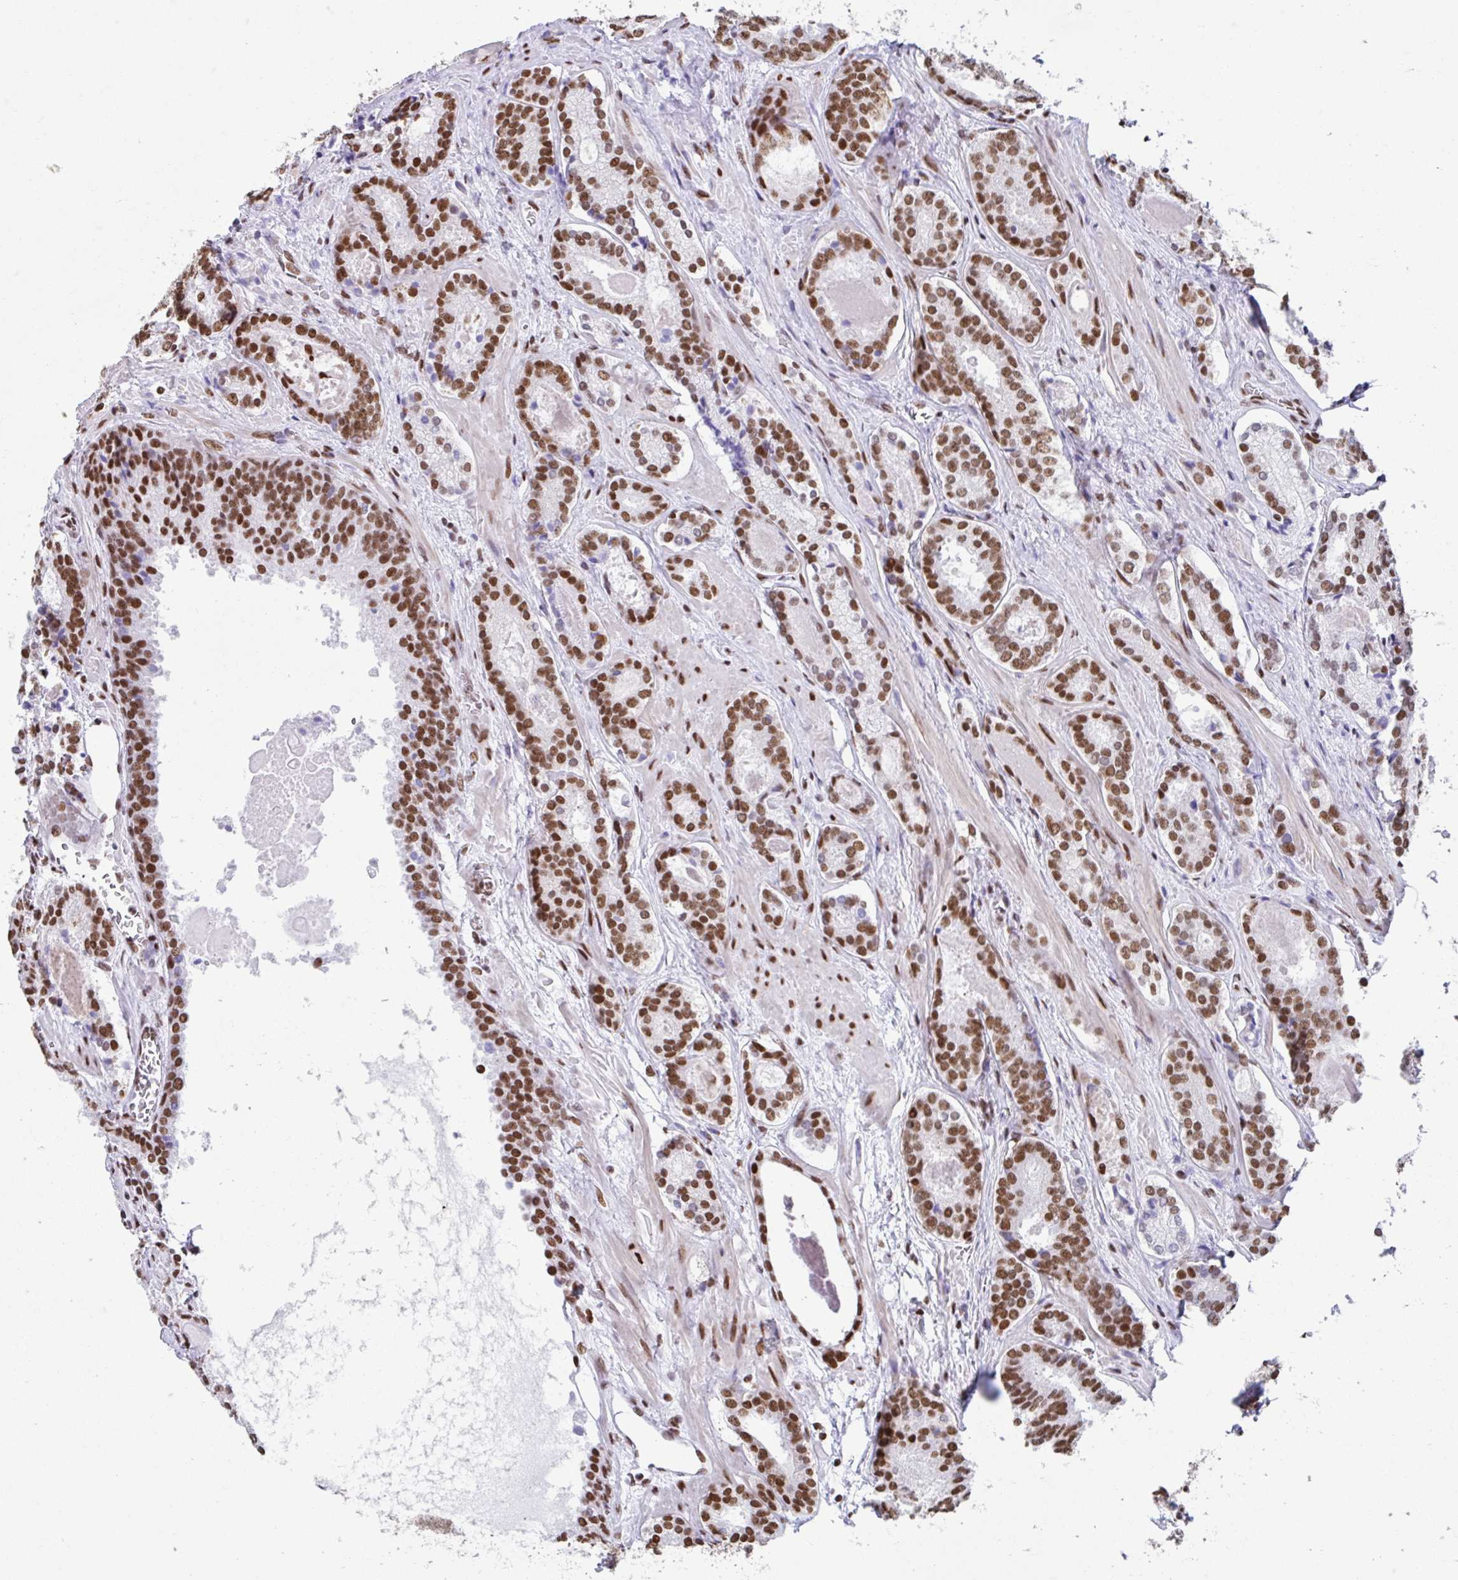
{"staining": {"intensity": "moderate", "quantity": ">75%", "location": "nuclear"}, "tissue": "prostate cancer", "cell_type": "Tumor cells", "image_type": "cancer", "snomed": [{"axis": "morphology", "description": "Adenocarcinoma, Low grade"}, {"axis": "topography", "description": "Prostate"}], "caption": "About >75% of tumor cells in prostate adenocarcinoma (low-grade) exhibit moderate nuclear protein positivity as visualized by brown immunohistochemical staining.", "gene": "KHDRBS1", "patient": {"sex": "male", "age": 62}}